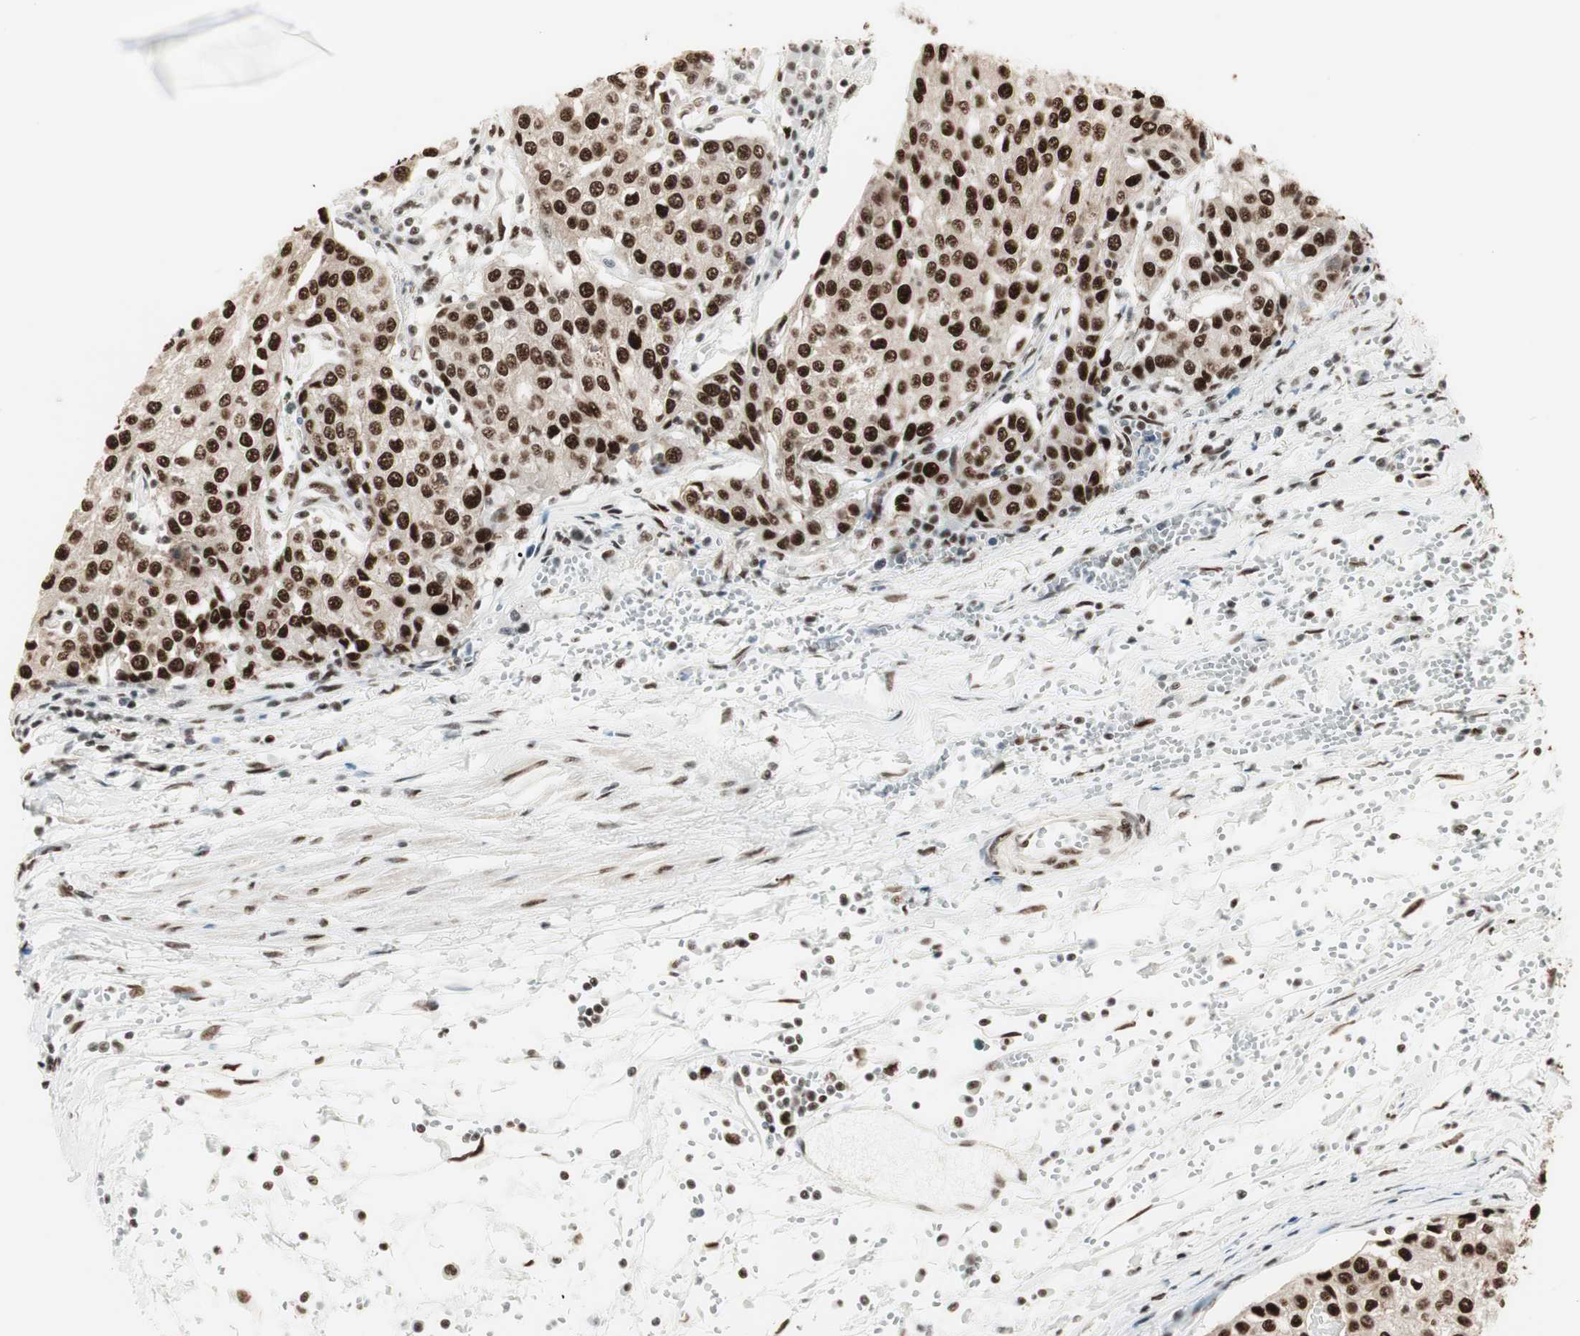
{"staining": {"intensity": "strong", "quantity": ">75%", "location": "nuclear"}, "tissue": "urothelial cancer", "cell_type": "Tumor cells", "image_type": "cancer", "snomed": [{"axis": "morphology", "description": "Urothelial carcinoma, High grade"}, {"axis": "topography", "description": "Urinary bladder"}], "caption": "Immunohistochemical staining of urothelial carcinoma (high-grade) shows strong nuclear protein staining in about >75% of tumor cells.", "gene": "HEXIM1", "patient": {"sex": "female", "age": 85}}